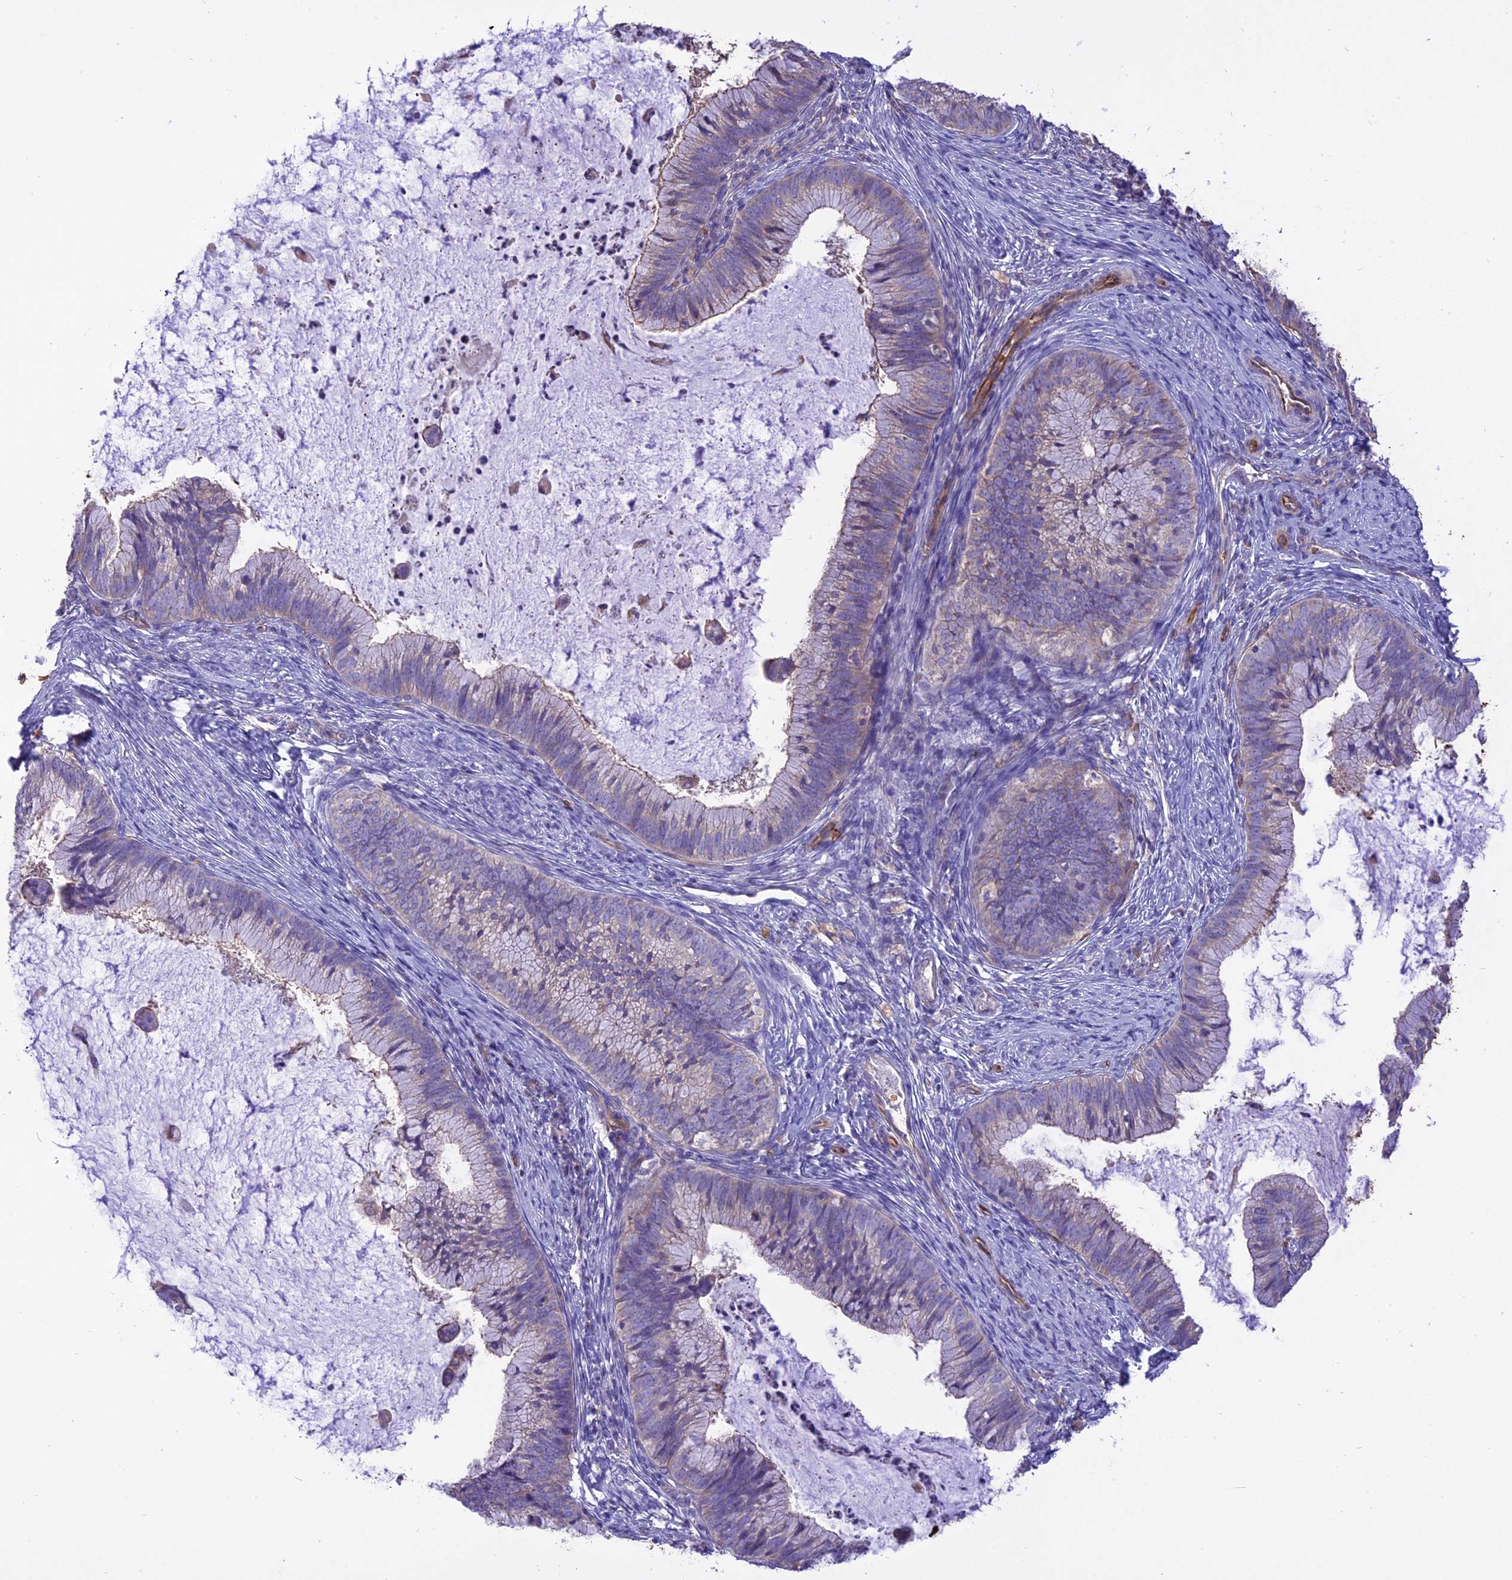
{"staining": {"intensity": "weak", "quantity": "25%-75%", "location": "cytoplasmic/membranous"}, "tissue": "cervical cancer", "cell_type": "Tumor cells", "image_type": "cancer", "snomed": [{"axis": "morphology", "description": "Adenocarcinoma, NOS"}, {"axis": "topography", "description": "Cervix"}], "caption": "A histopathology image showing weak cytoplasmic/membranous positivity in approximately 25%-75% of tumor cells in cervical cancer (adenocarcinoma), as visualized by brown immunohistochemical staining.", "gene": "TTC4", "patient": {"sex": "female", "age": 36}}